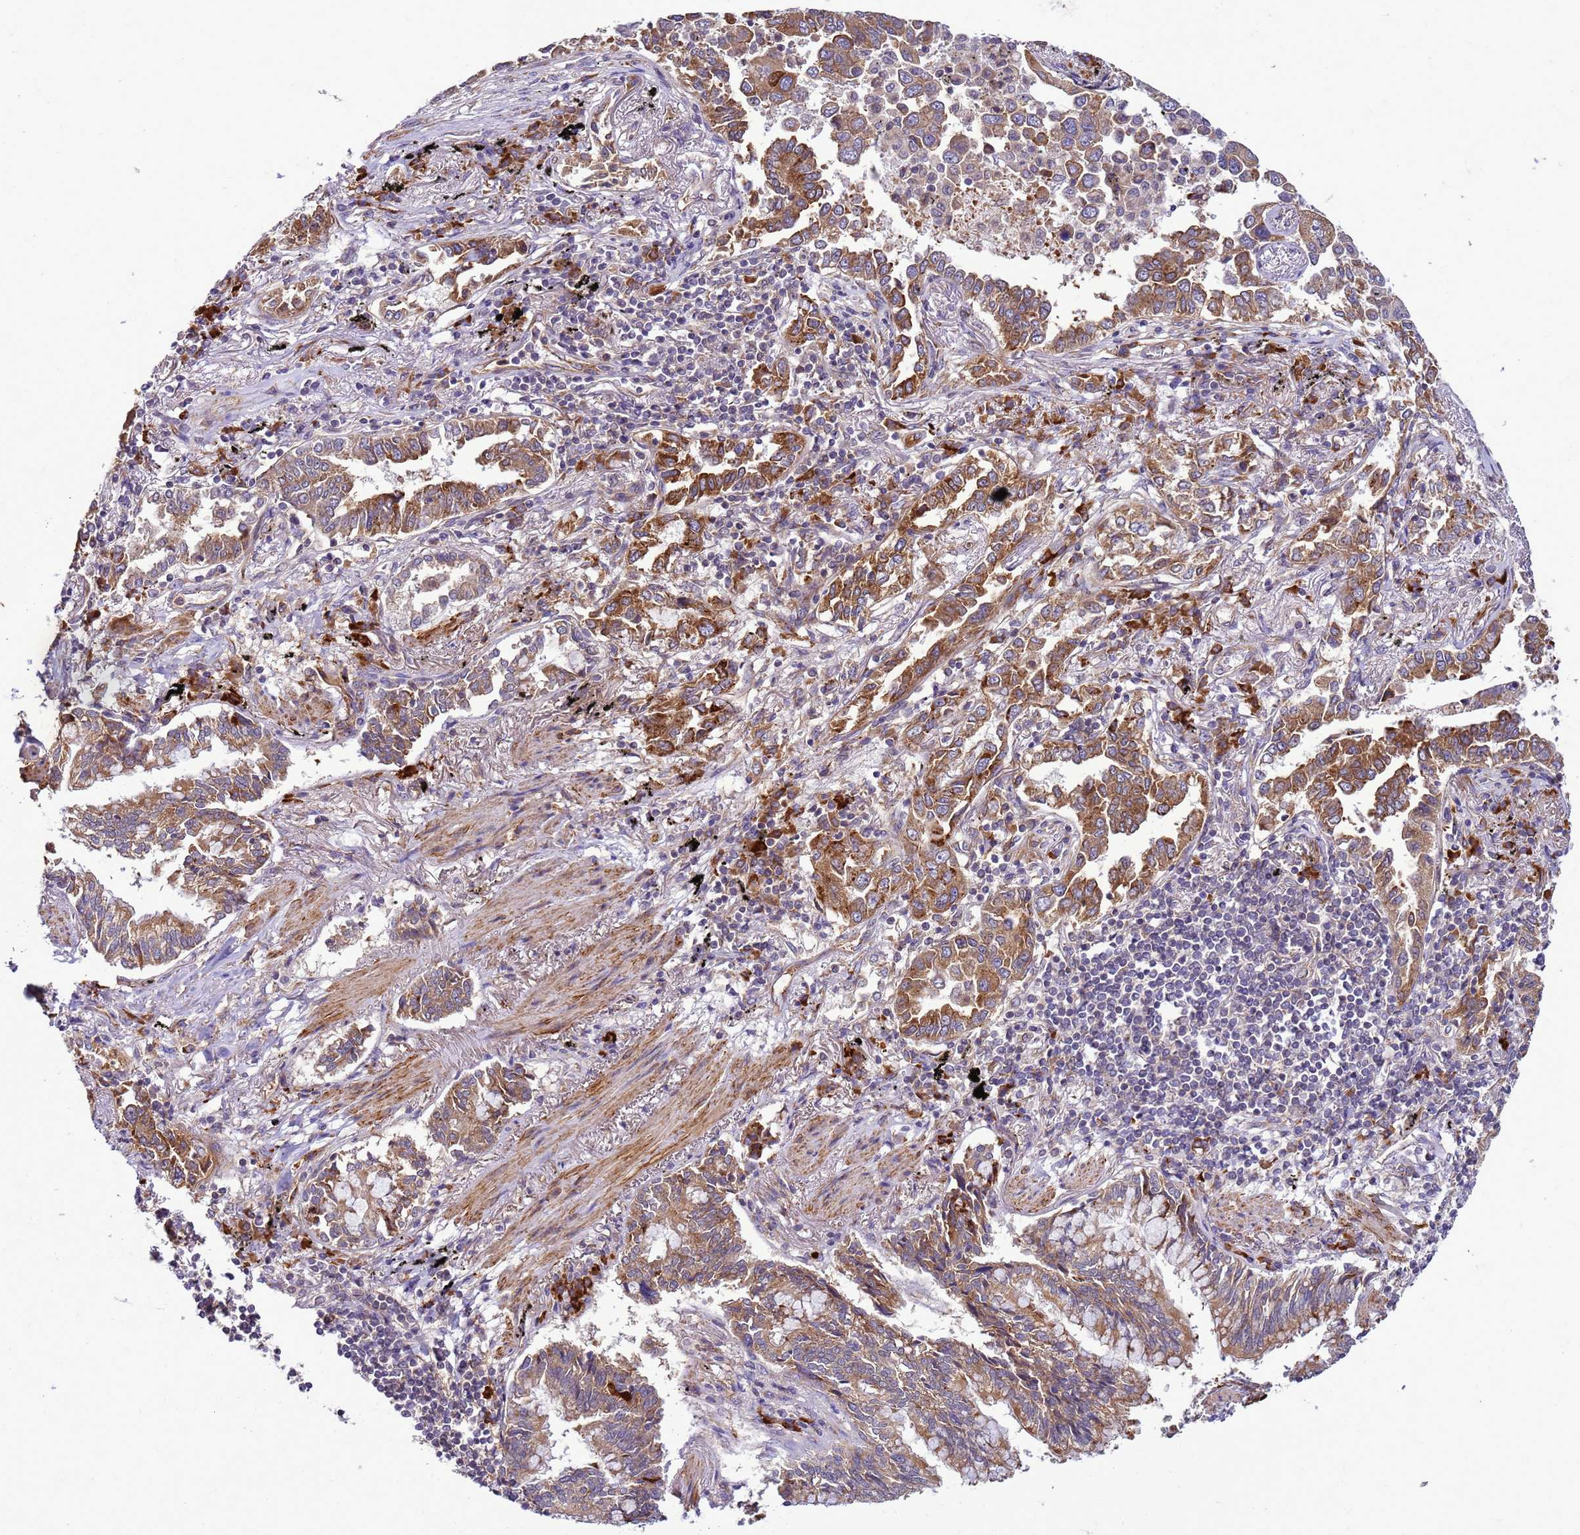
{"staining": {"intensity": "strong", "quantity": ">75%", "location": "cytoplasmic/membranous"}, "tissue": "lung cancer", "cell_type": "Tumor cells", "image_type": "cancer", "snomed": [{"axis": "morphology", "description": "Adenocarcinoma, NOS"}, {"axis": "topography", "description": "Lung"}], "caption": "The immunohistochemical stain labels strong cytoplasmic/membranous staining in tumor cells of lung cancer (adenocarcinoma) tissue.", "gene": "GEN1", "patient": {"sex": "male", "age": 67}}